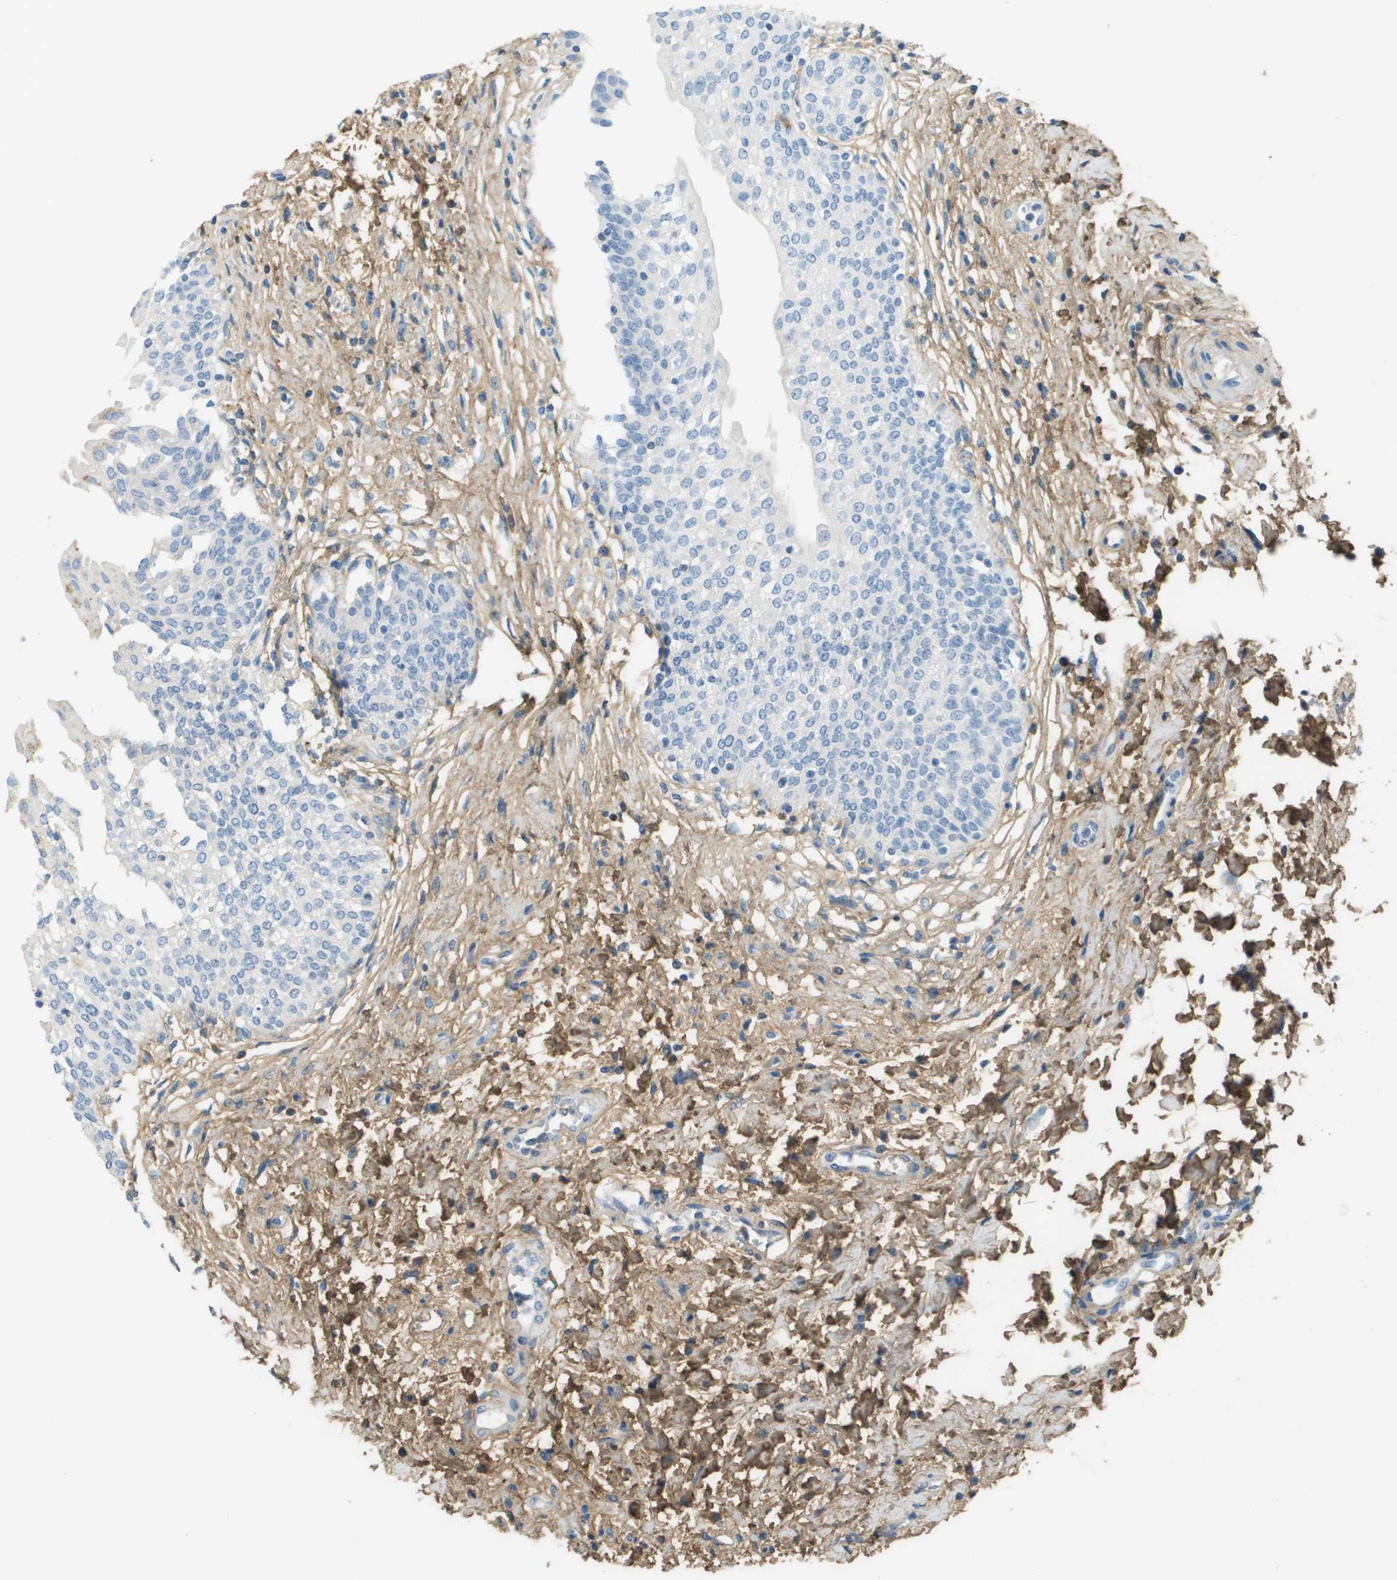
{"staining": {"intensity": "negative", "quantity": "none", "location": "none"}, "tissue": "urinary bladder", "cell_type": "Urothelial cells", "image_type": "normal", "snomed": [{"axis": "morphology", "description": "Normal tissue, NOS"}, {"axis": "topography", "description": "Urinary bladder"}], "caption": "DAB immunohistochemical staining of unremarkable urinary bladder exhibits no significant staining in urothelial cells. Brightfield microscopy of immunohistochemistry stained with DAB (3,3'-diaminobenzidine) (brown) and hematoxylin (blue), captured at high magnification.", "gene": "DCN", "patient": {"sex": "male", "age": 55}}